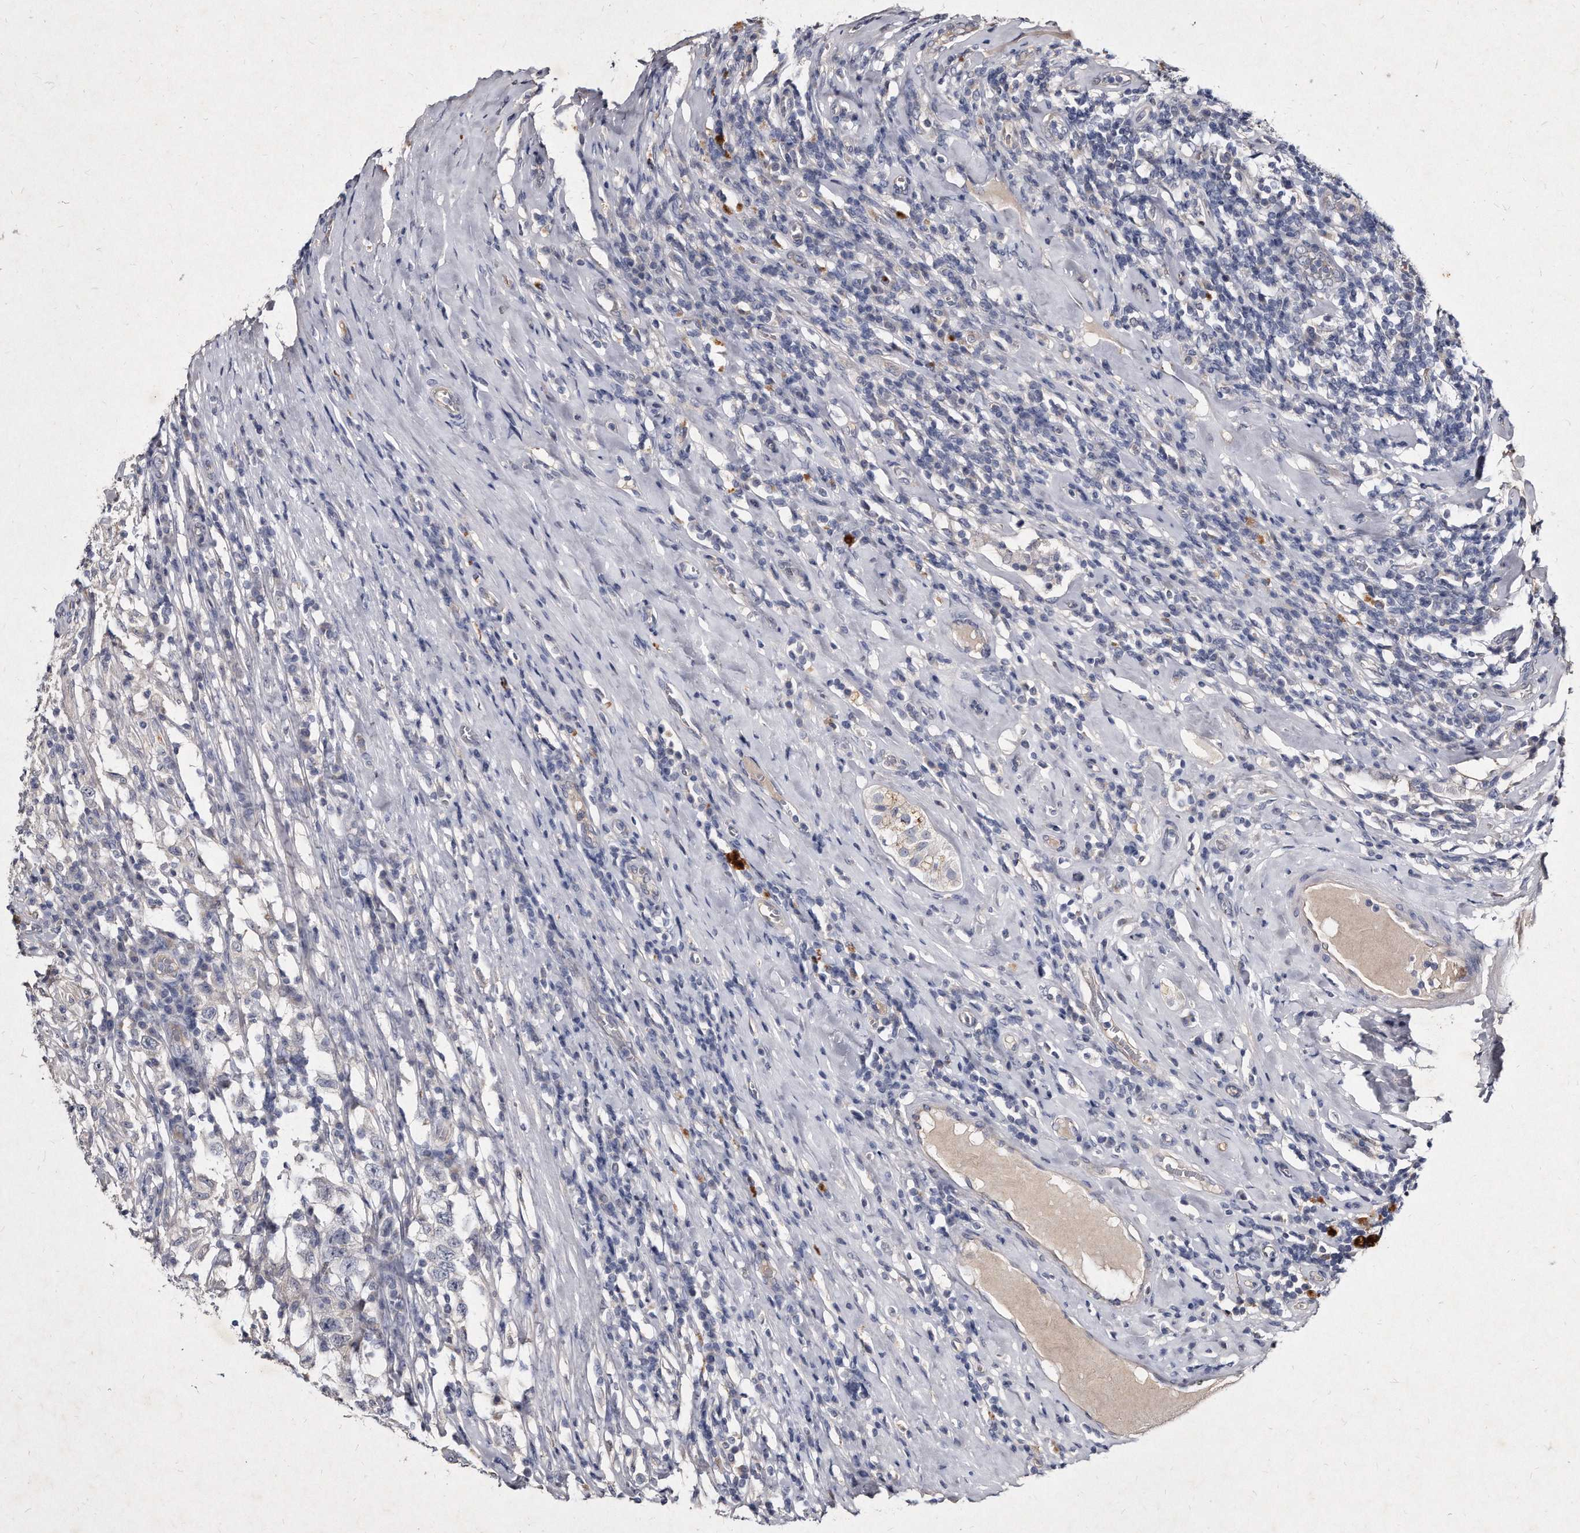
{"staining": {"intensity": "negative", "quantity": "none", "location": "none"}, "tissue": "testis cancer", "cell_type": "Tumor cells", "image_type": "cancer", "snomed": [{"axis": "morphology", "description": "Seminoma, NOS"}, {"axis": "topography", "description": "Testis"}], "caption": "Immunohistochemical staining of testis cancer exhibits no significant positivity in tumor cells.", "gene": "KLHDC3", "patient": {"sex": "male", "age": 41}}